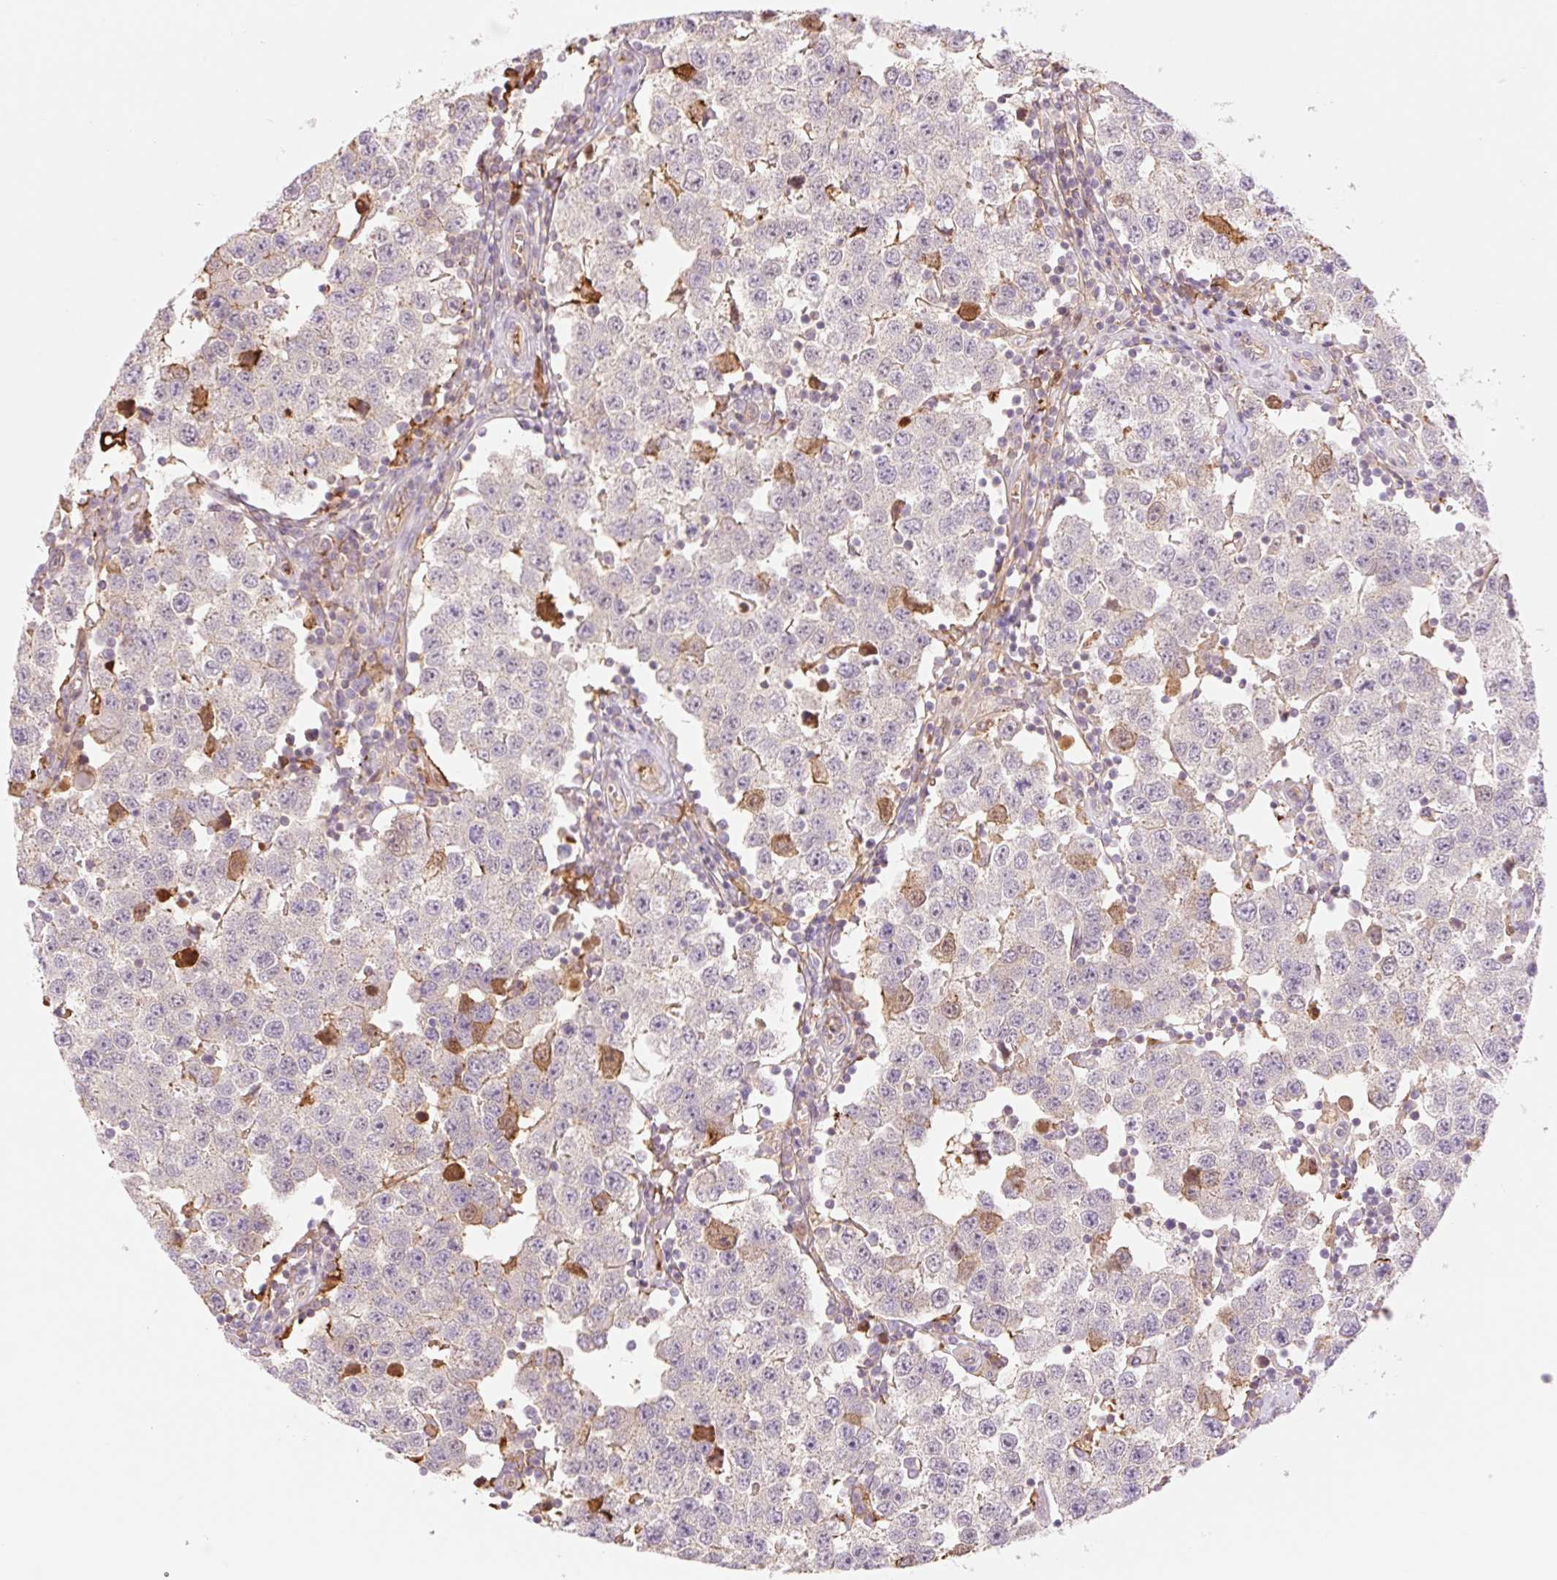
{"staining": {"intensity": "negative", "quantity": "none", "location": "none"}, "tissue": "testis cancer", "cell_type": "Tumor cells", "image_type": "cancer", "snomed": [{"axis": "morphology", "description": "Seminoma, NOS"}, {"axis": "topography", "description": "Testis"}], "caption": "Human testis seminoma stained for a protein using immunohistochemistry (IHC) shows no expression in tumor cells.", "gene": "HEBP1", "patient": {"sex": "male", "age": 34}}